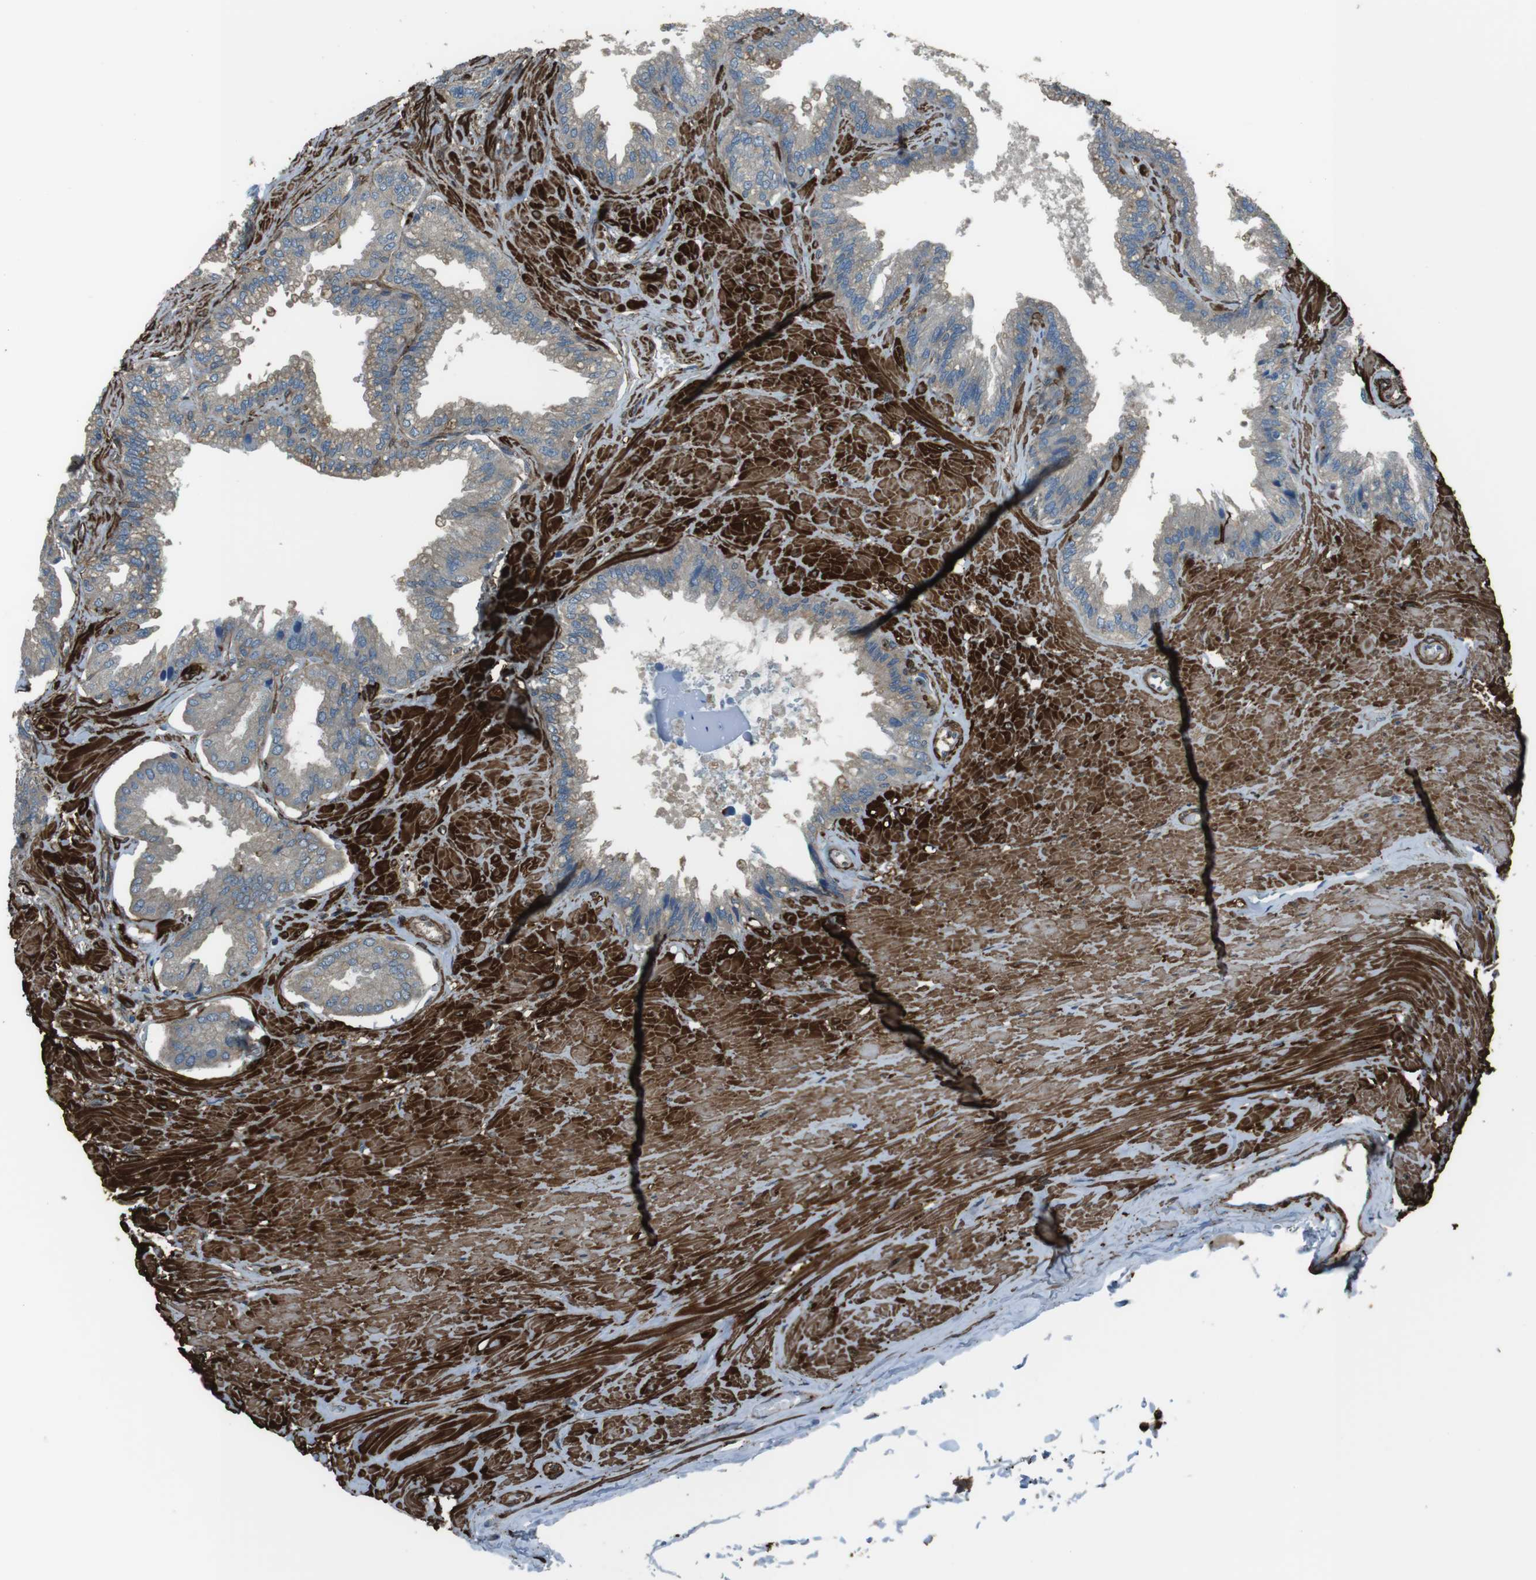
{"staining": {"intensity": "weak", "quantity": ">75%", "location": "cytoplasmic/membranous"}, "tissue": "seminal vesicle", "cell_type": "Glandular cells", "image_type": "normal", "snomed": [{"axis": "morphology", "description": "Normal tissue, NOS"}, {"axis": "topography", "description": "Seminal veicle"}], "caption": "Human seminal vesicle stained with a brown dye shows weak cytoplasmic/membranous positive positivity in about >75% of glandular cells.", "gene": "SFT2D1", "patient": {"sex": "male", "age": 46}}